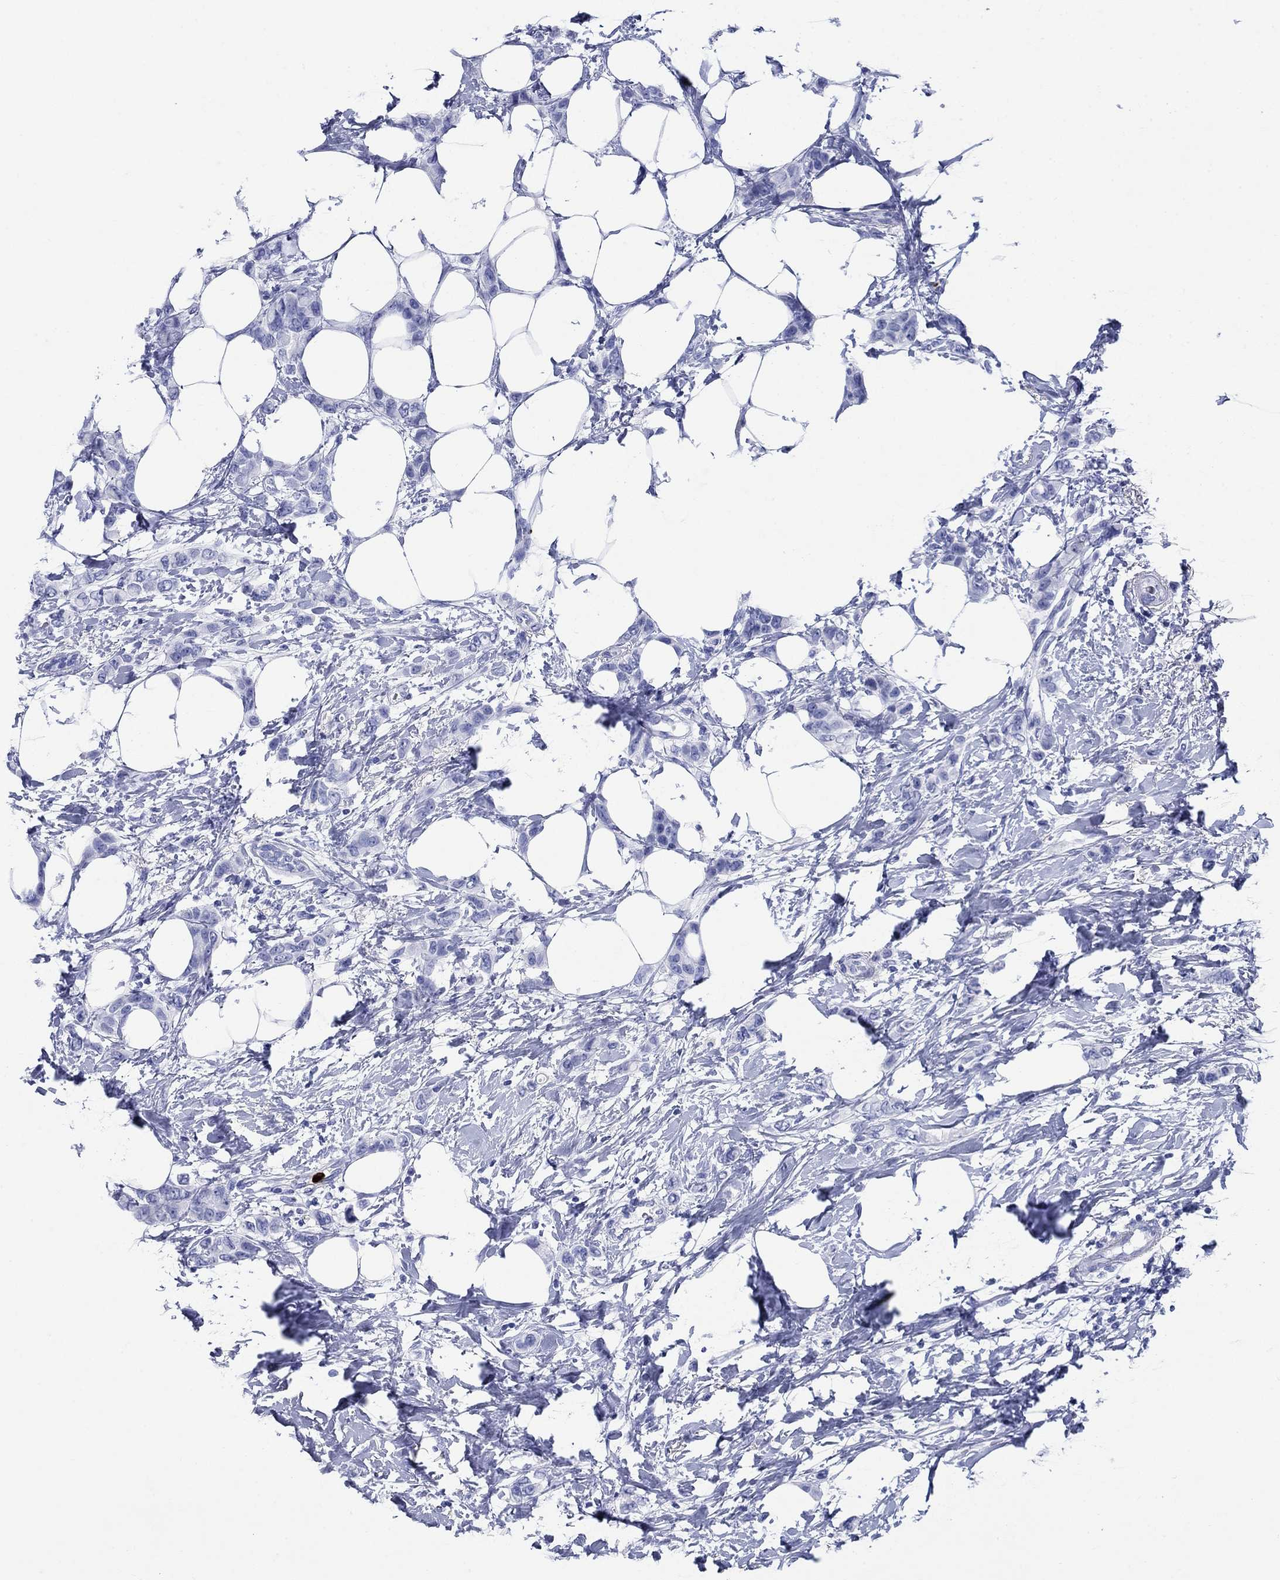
{"staining": {"intensity": "negative", "quantity": "none", "location": "none"}, "tissue": "breast cancer", "cell_type": "Tumor cells", "image_type": "cancer", "snomed": [{"axis": "morphology", "description": "Lobular carcinoma"}, {"axis": "topography", "description": "Breast"}], "caption": "The IHC photomicrograph has no significant staining in tumor cells of breast lobular carcinoma tissue.", "gene": "AZU1", "patient": {"sex": "female", "age": 66}}